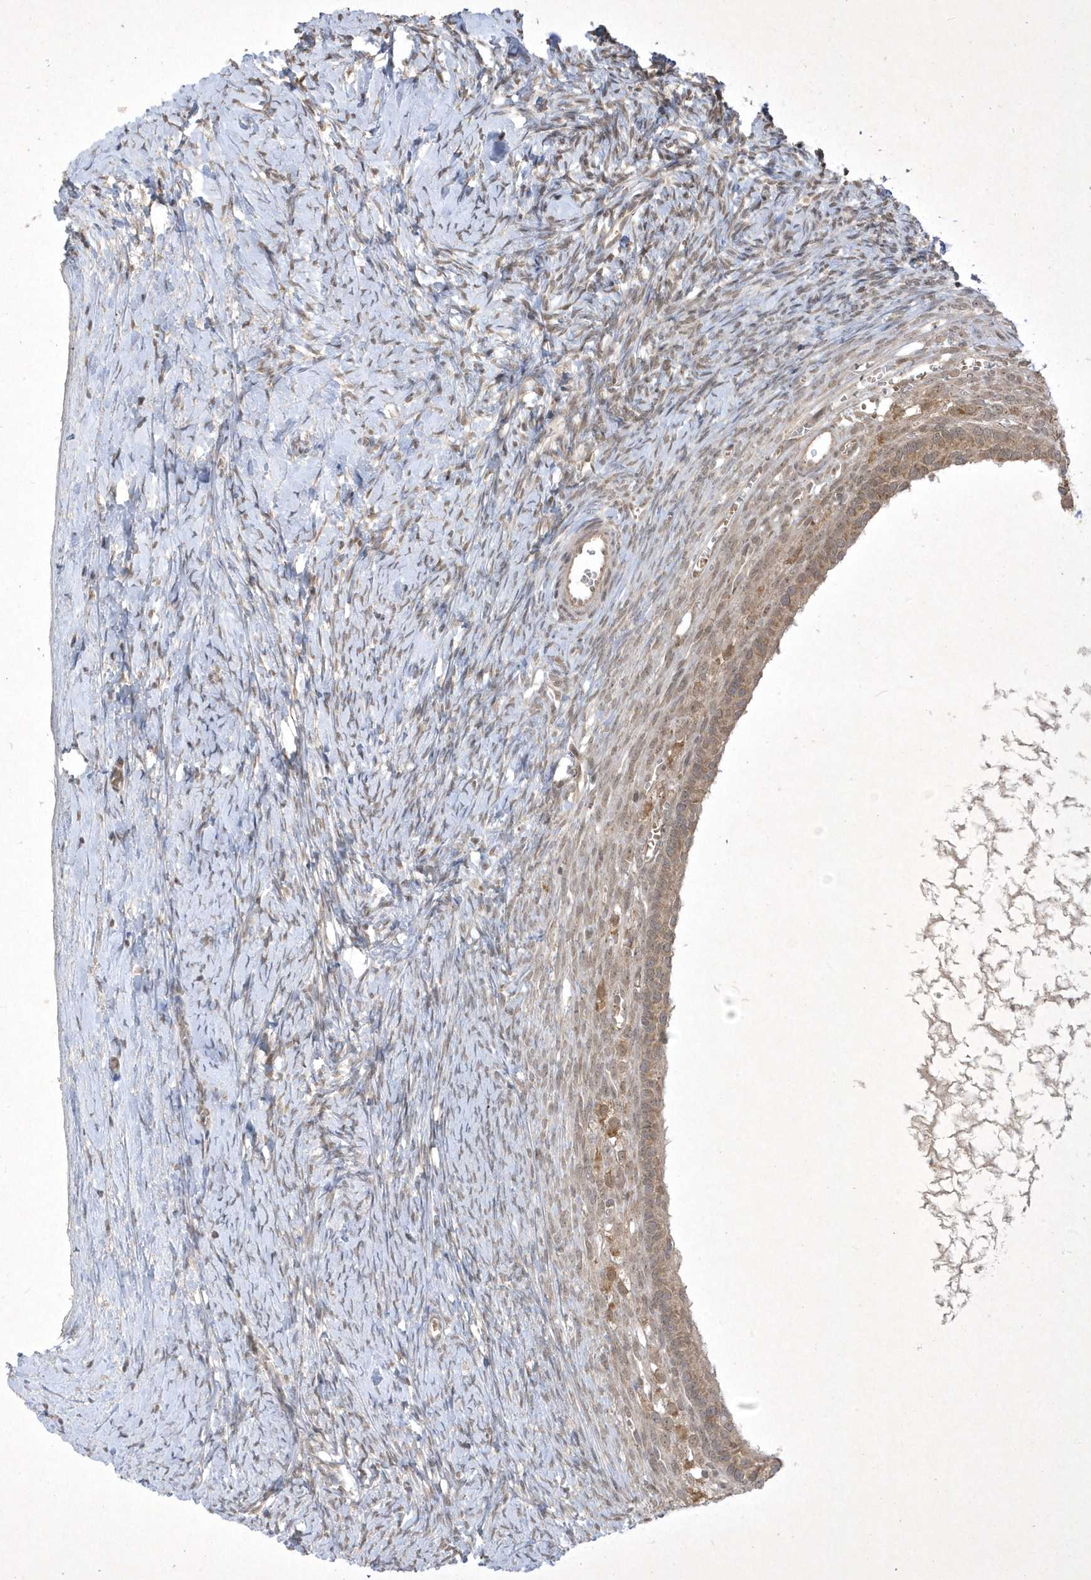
{"staining": {"intensity": "moderate", "quantity": ">75%", "location": "cytoplasmic/membranous"}, "tissue": "ovary", "cell_type": "Follicle cells", "image_type": "normal", "snomed": [{"axis": "morphology", "description": "Normal tissue, NOS"}, {"axis": "morphology", "description": "Developmental malformation"}, {"axis": "topography", "description": "Ovary"}], "caption": "Protein analysis of normal ovary displays moderate cytoplasmic/membranous expression in approximately >75% of follicle cells. Immunohistochemistry stains the protein in brown and the nuclei are stained blue.", "gene": "ZNF213", "patient": {"sex": "female", "age": 39}}